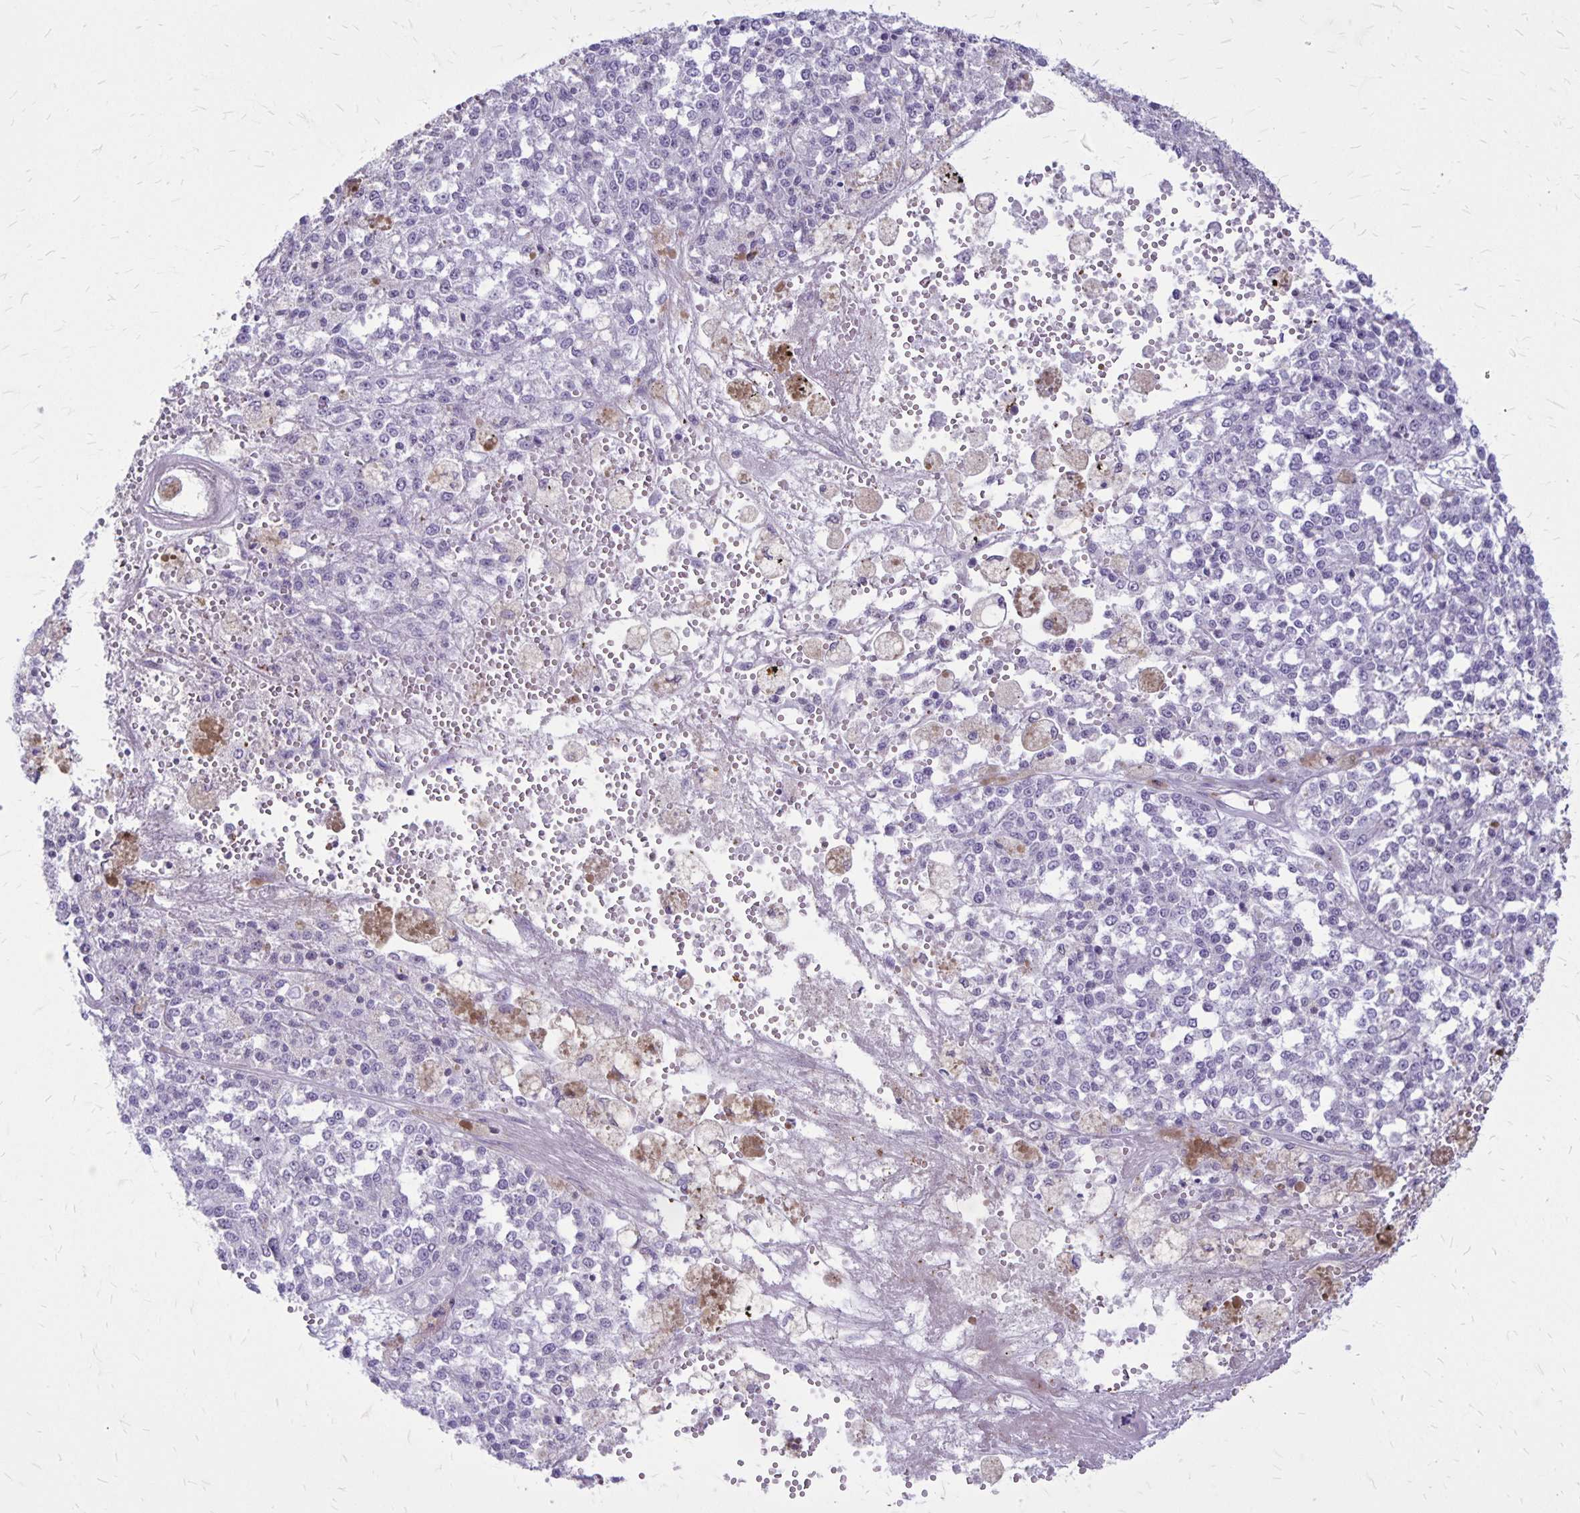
{"staining": {"intensity": "negative", "quantity": "none", "location": "none"}, "tissue": "melanoma", "cell_type": "Tumor cells", "image_type": "cancer", "snomed": [{"axis": "morphology", "description": "Malignant melanoma, Metastatic site"}, {"axis": "topography", "description": "Lymph node"}], "caption": "There is no significant positivity in tumor cells of malignant melanoma (metastatic site).", "gene": "GP9", "patient": {"sex": "female", "age": 64}}